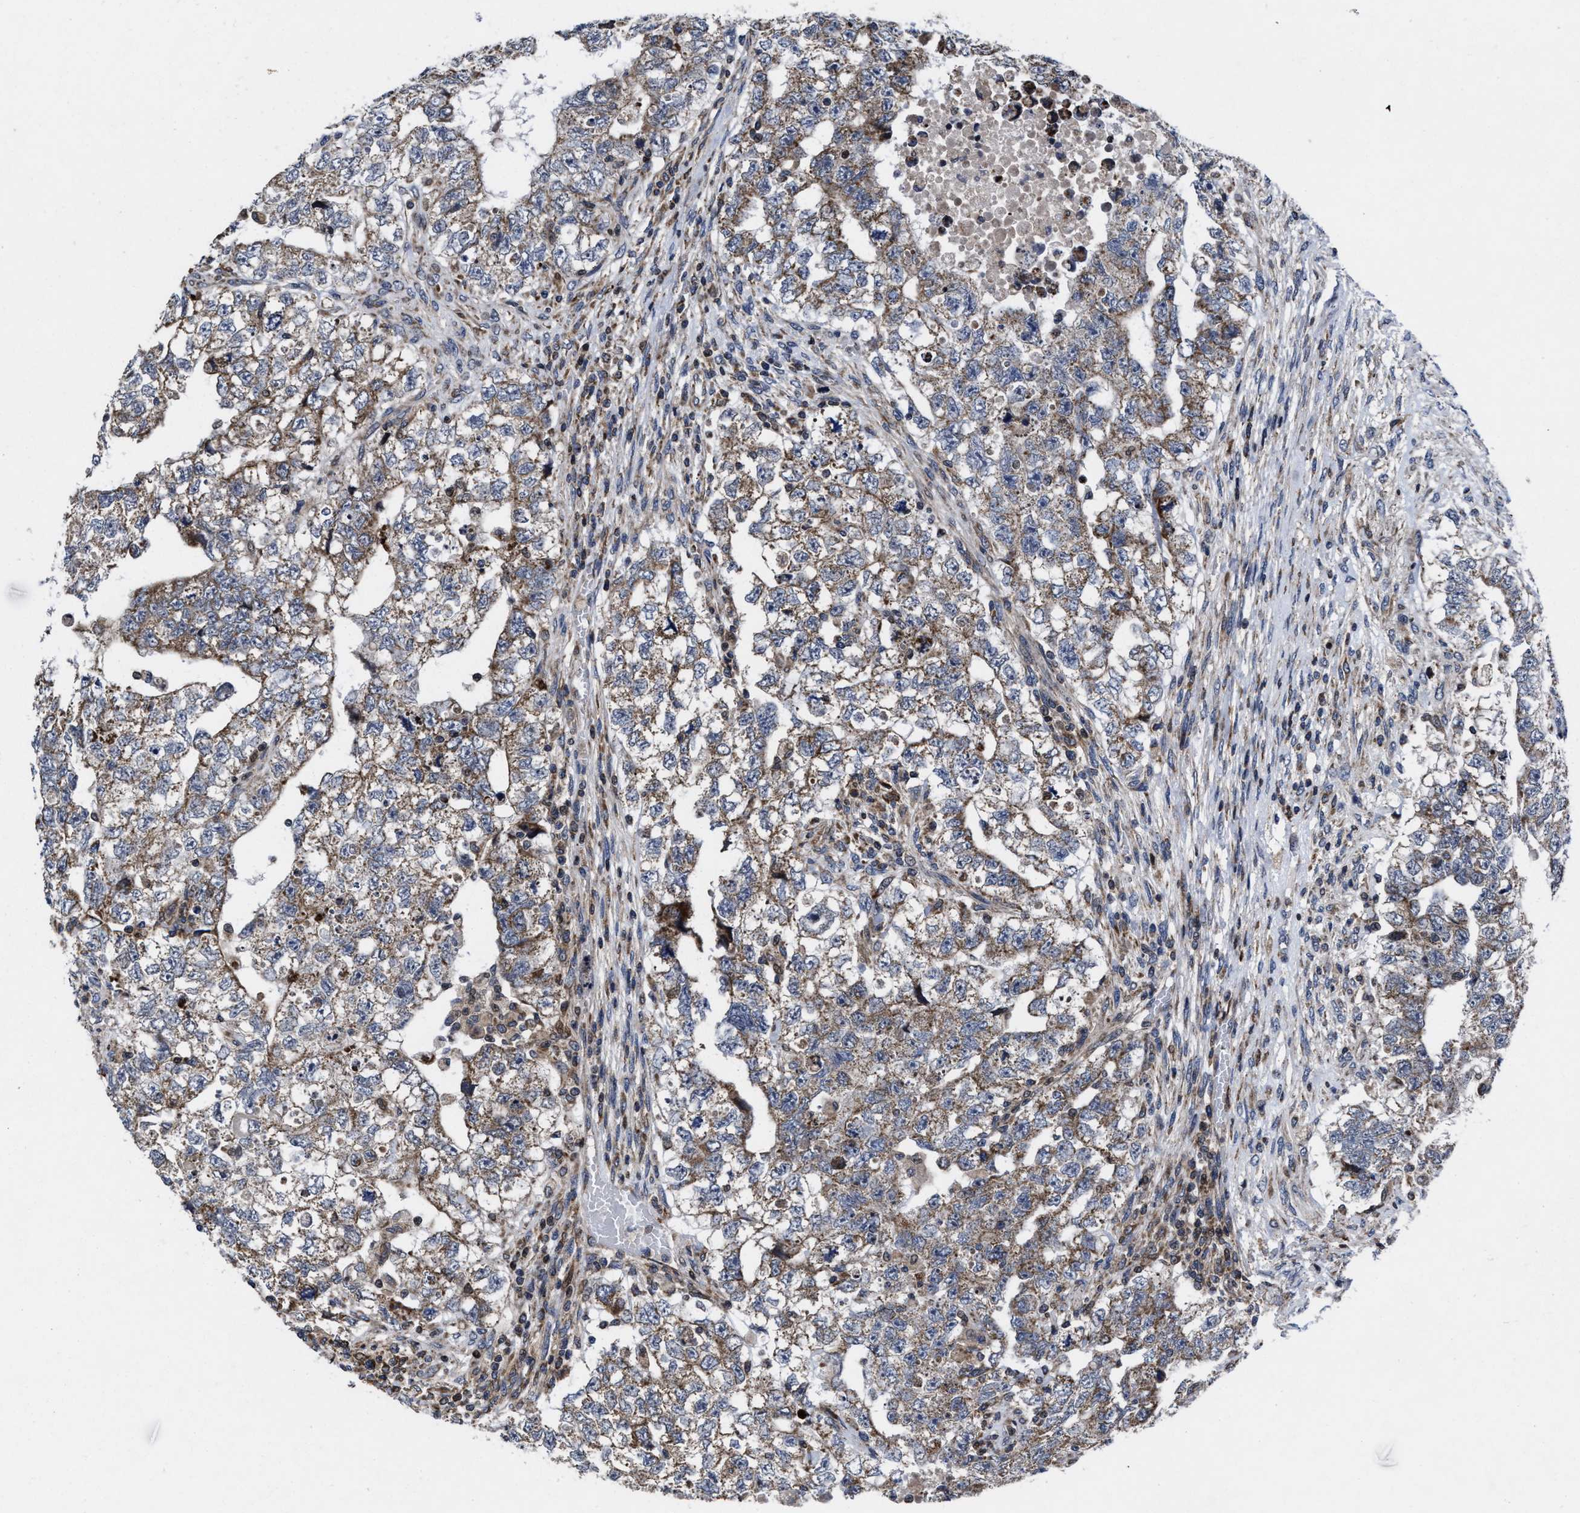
{"staining": {"intensity": "weak", "quantity": ">75%", "location": "cytoplasmic/membranous"}, "tissue": "testis cancer", "cell_type": "Tumor cells", "image_type": "cancer", "snomed": [{"axis": "morphology", "description": "Carcinoma, Embryonal, NOS"}, {"axis": "topography", "description": "Testis"}], "caption": "Human testis embryonal carcinoma stained with a protein marker displays weak staining in tumor cells.", "gene": "MRPL50", "patient": {"sex": "male", "age": 36}}